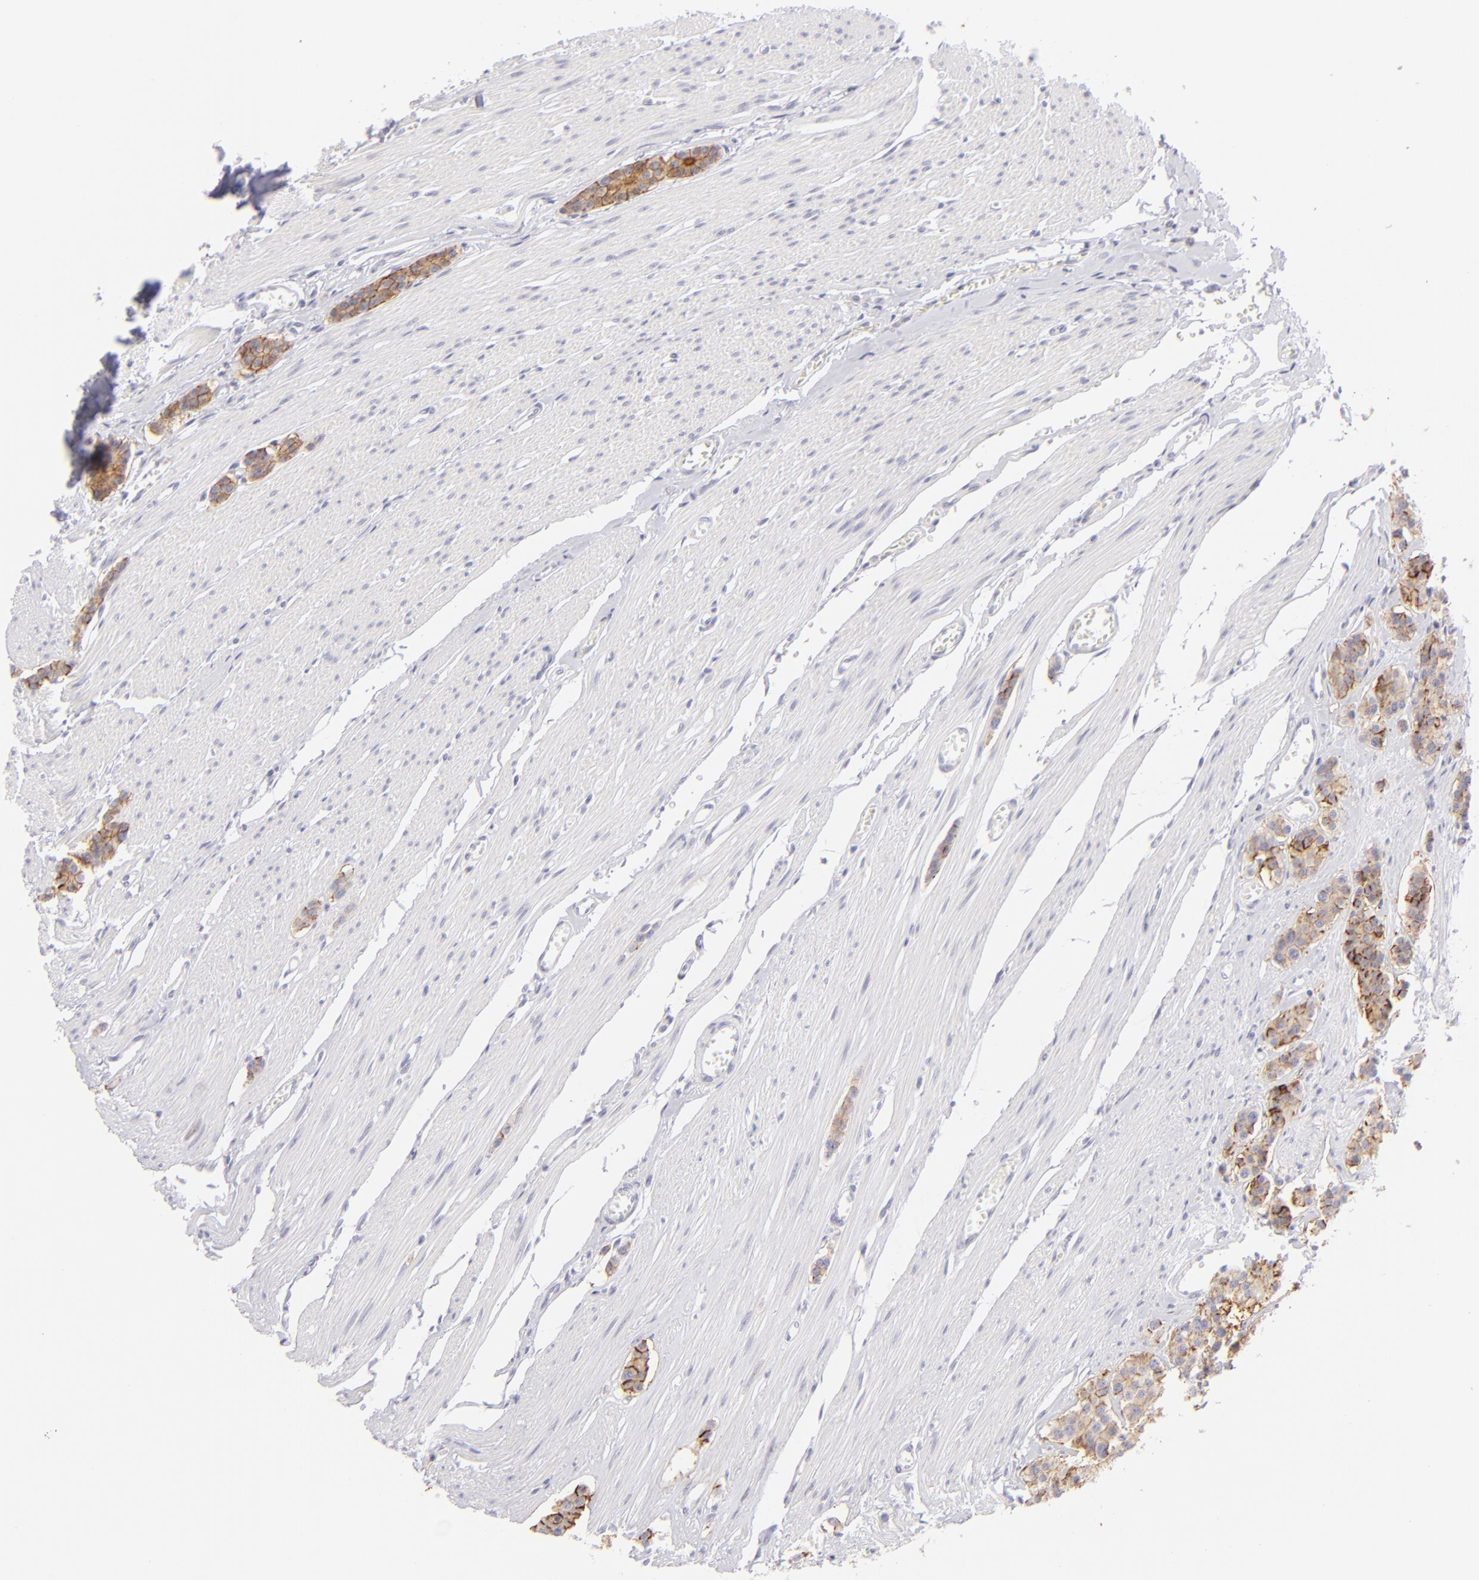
{"staining": {"intensity": "moderate", "quantity": ">75%", "location": "cytoplasmic/membranous"}, "tissue": "carcinoid", "cell_type": "Tumor cells", "image_type": "cancer", "snomed": [{"axis": "morphology", "description": "Carcinoid, malignant, NOS"}, {"axis": "topography", "description": "Small intestine"}], "caption": "There is medium levels of moderate cytoplasmic/membranous positivity in tumor cells of carcinoid, as demonstrated by immunohistochemical staining (brown color).", "gene": "CLDN4", "patient": {"sex": "male", "age": 60}}